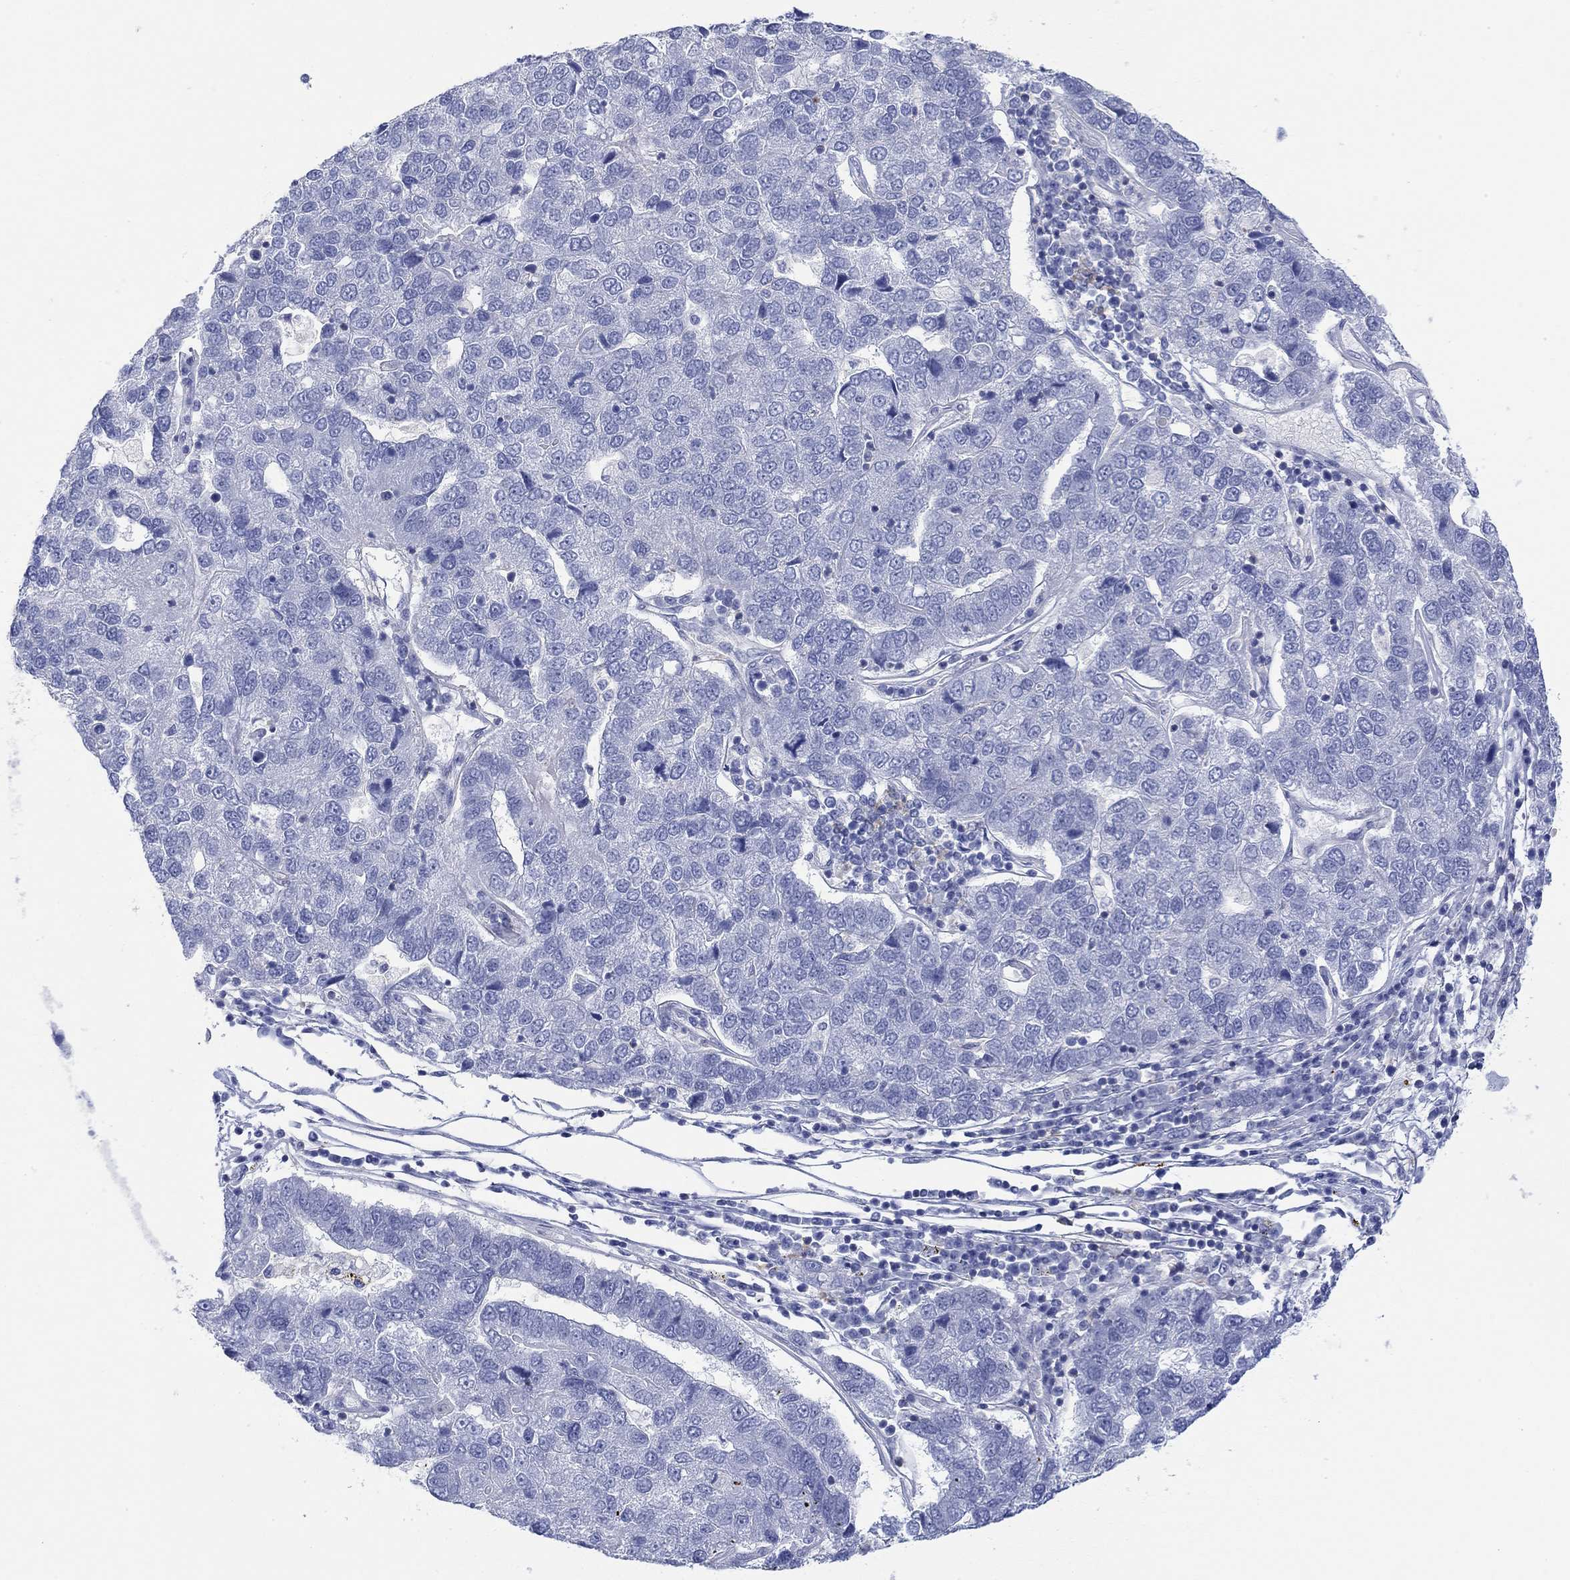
{"staining": {"intensity": "negative", "quantity": "none", "location": "none"}, "tissue": "pancreatic cancer", "cell_type": "Tumor cells", "image_type": "cancer", "snomed": [{"axis": "morphology", "description": "Adenocarcinoma, NOS"}, {"axis": "topography", "description": "Pancreas"}], "caption": "Histopathology image shows no significant protein positivity in tumor cells of pancreatic cancer (adenocarcinoma).", "gene": "PPIL6", "patient": {"sex": "female", "age": 61}}